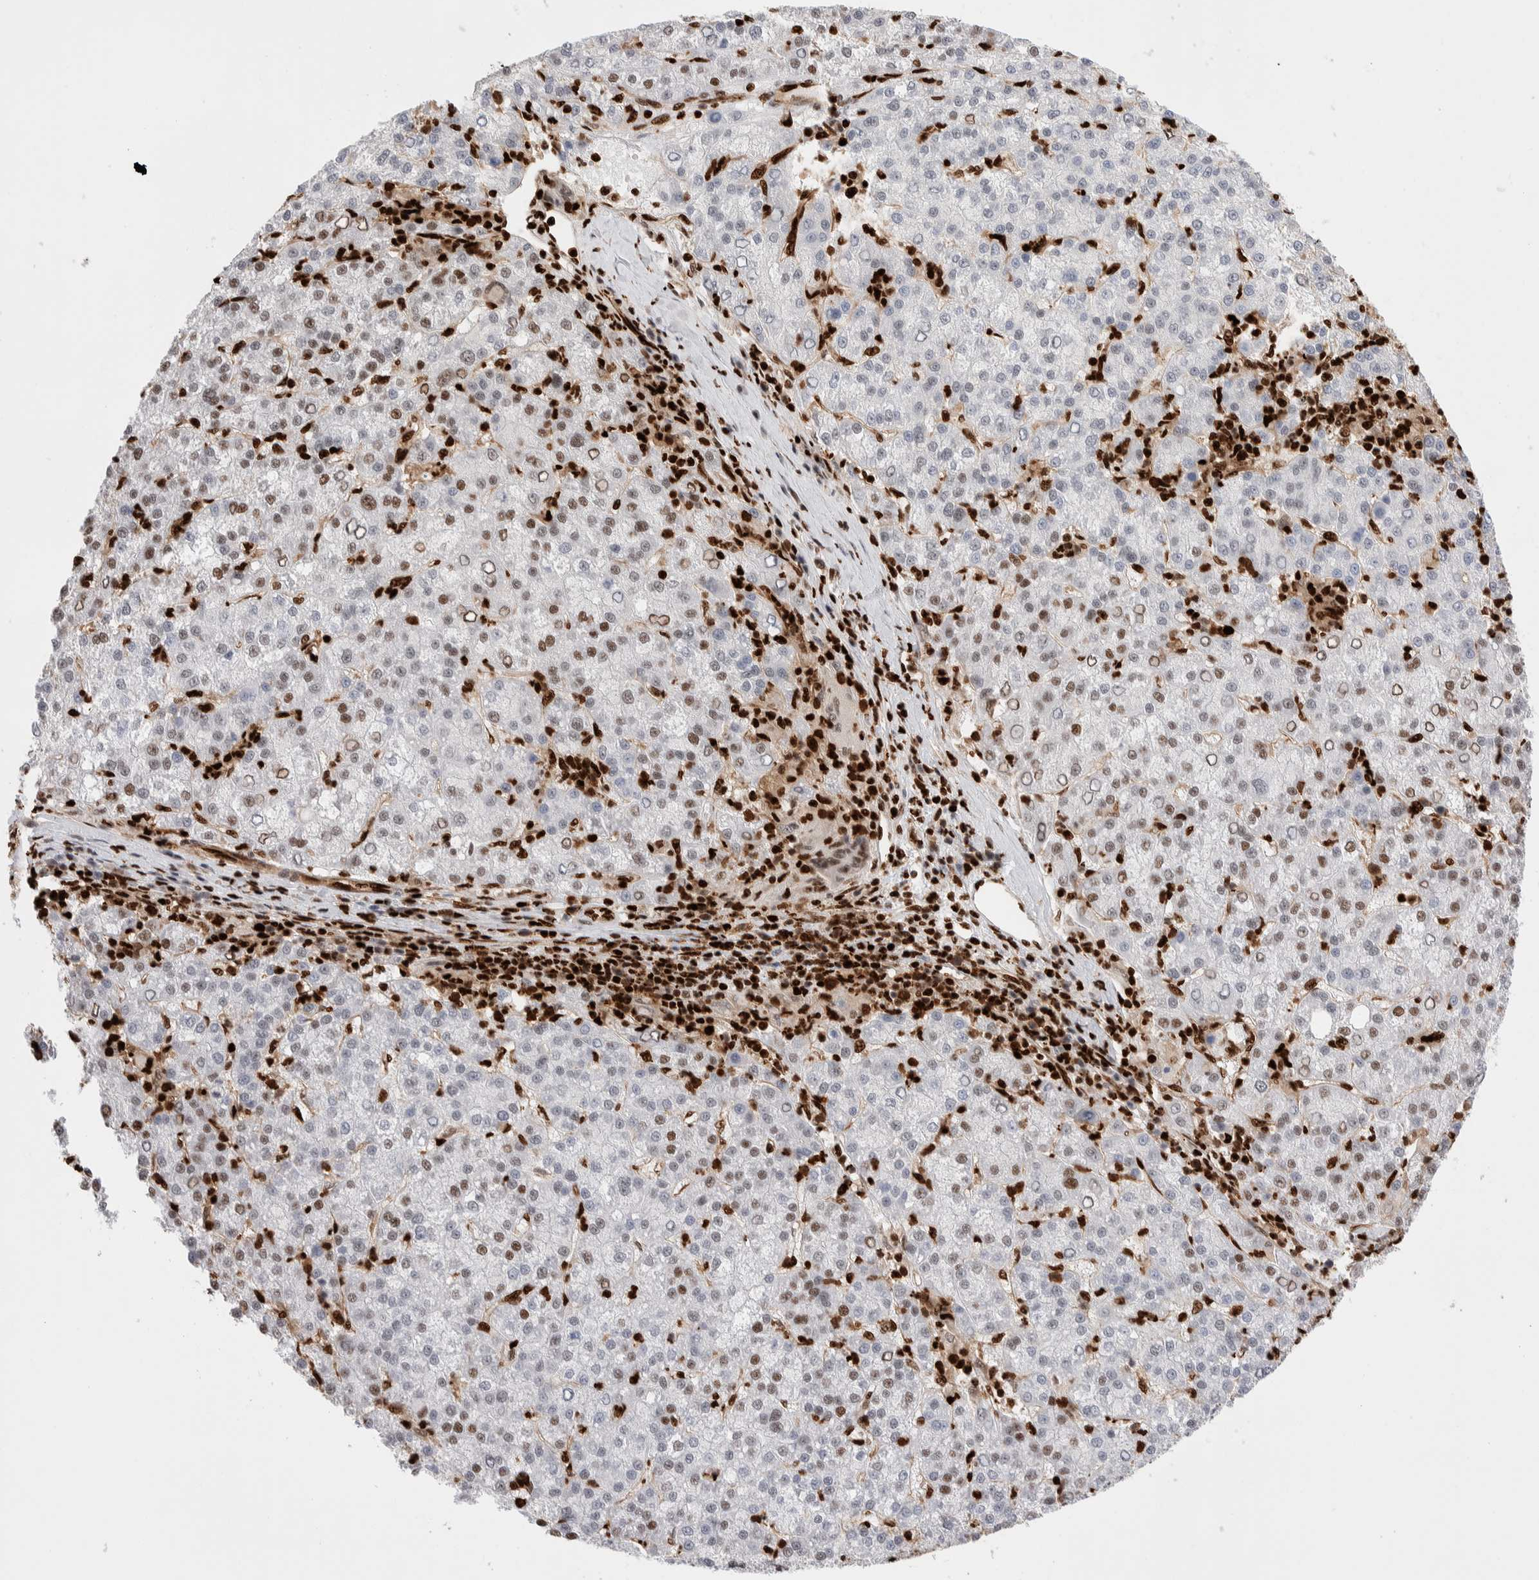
{"staining": {"intensity": "weak", "quantity": "25%-75%", "location": "nuclear"}, "tissue": "liver cancer", "cell_type": "Tumor cells", "image_type": "cancer", "snomed": [{"axis": "morphology", "description": "Carcinoma, Hepatocellular, NOS"}, {"axis": "topography", "description": "Liver"}], "caption": "Immunohistochemistry (IHC) of human liver cancer demonstrates low levels of weak nuclear staining in about 25%-75% of tumor cells.", "gene": "RNASEK-C17orf49", "patient": {"sex": "female", "age": 58}}